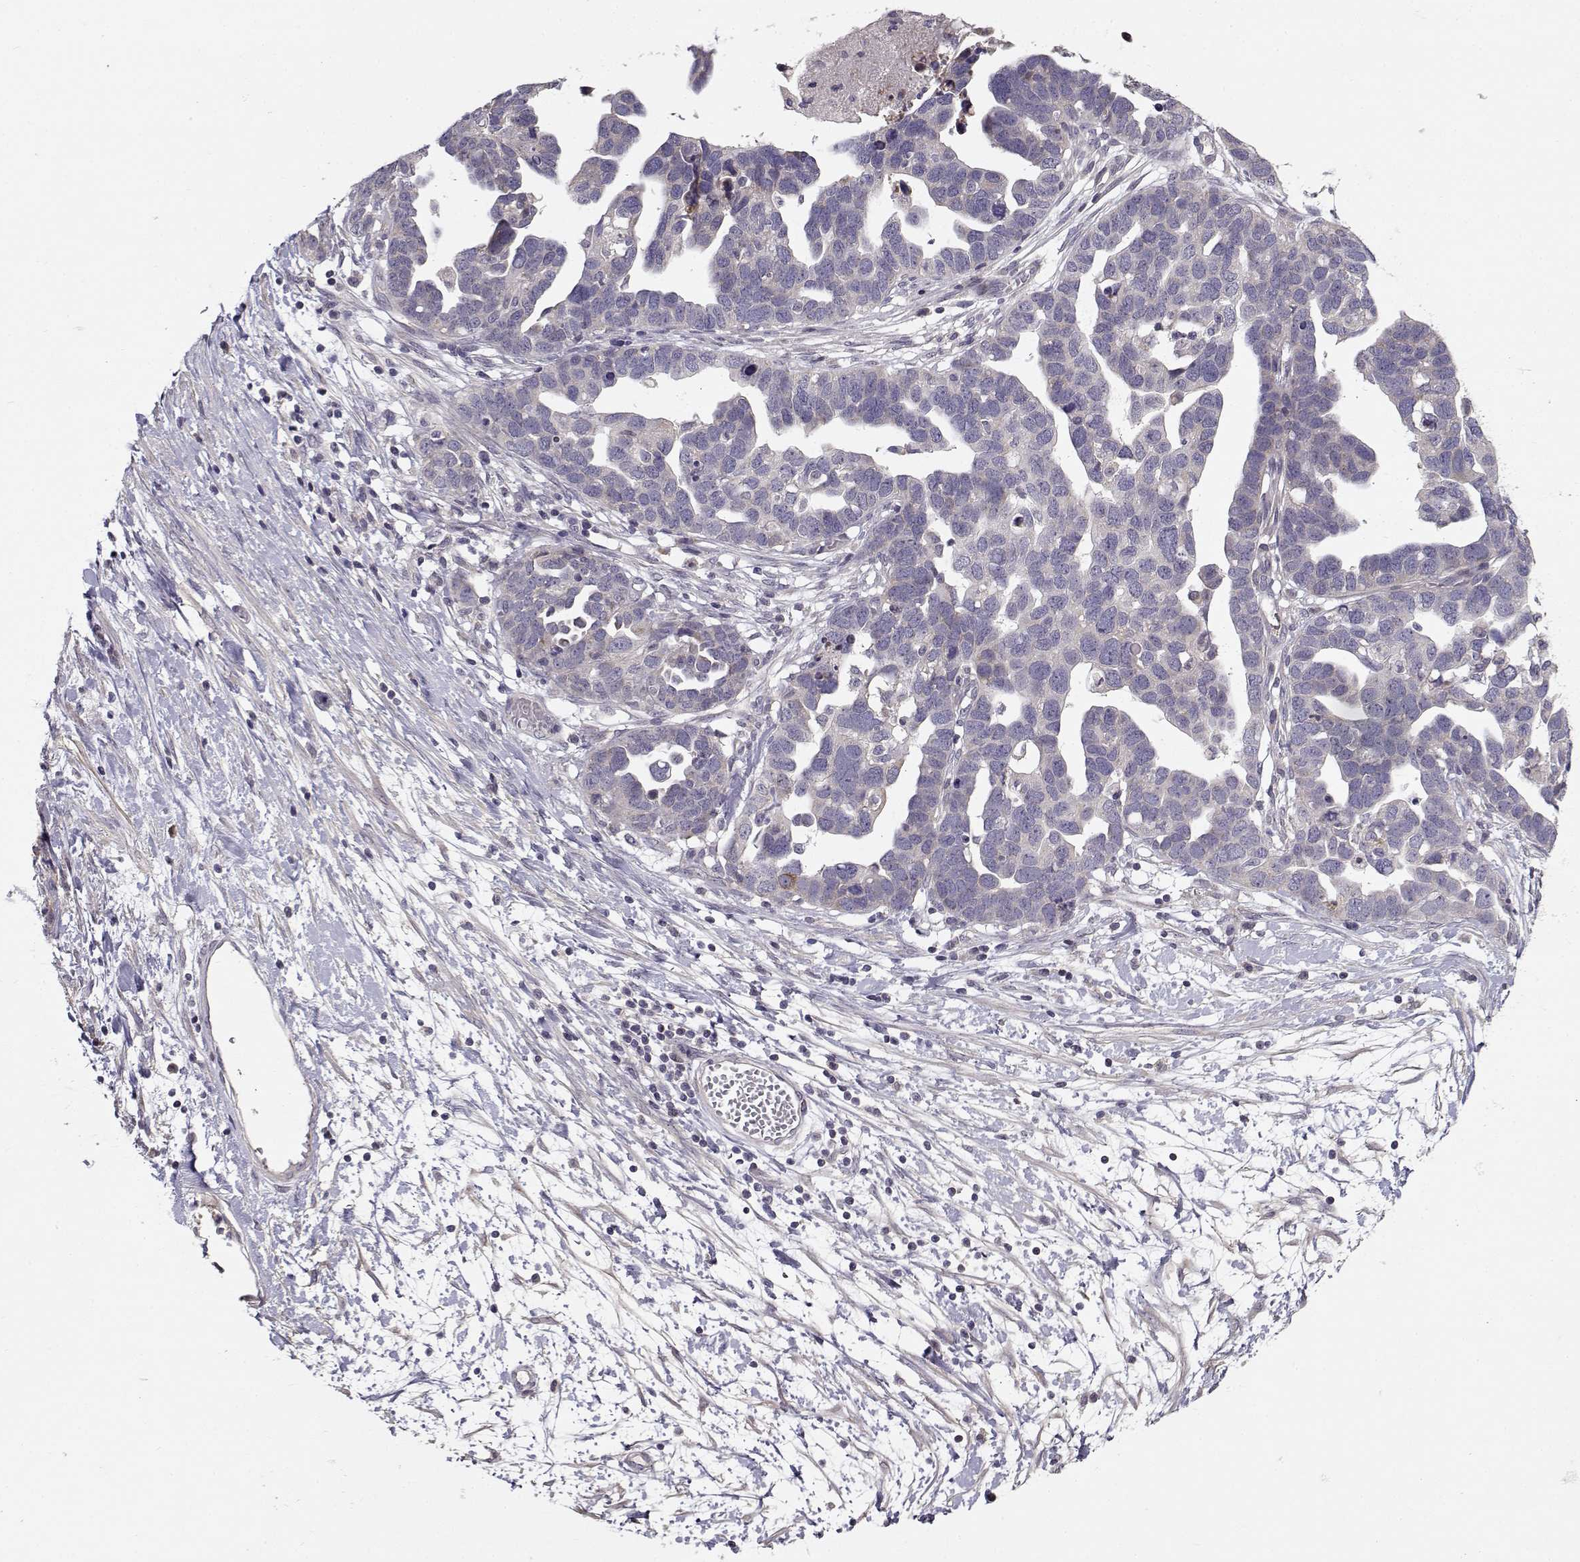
{"staining": {"intensity": "negative", "quantity": "none", "location": "none"}, "tissue": "ovarian cancer", "cell_type": "Tumor cells", "image_type": "cancer", "snomed": [{"axis": "morphology", "description": "Cystadenocarcinoma, serous, NOS"}, {"axis": "topography", "description": "Ovary"}], "caption": "This is an immunohistochemistry image of human serous cystadenocarcinoma (ovarian). There is no positivity in tumor cells.", "gene": "ENTPD8", "patient": {"sex": "female", "age": 54}}